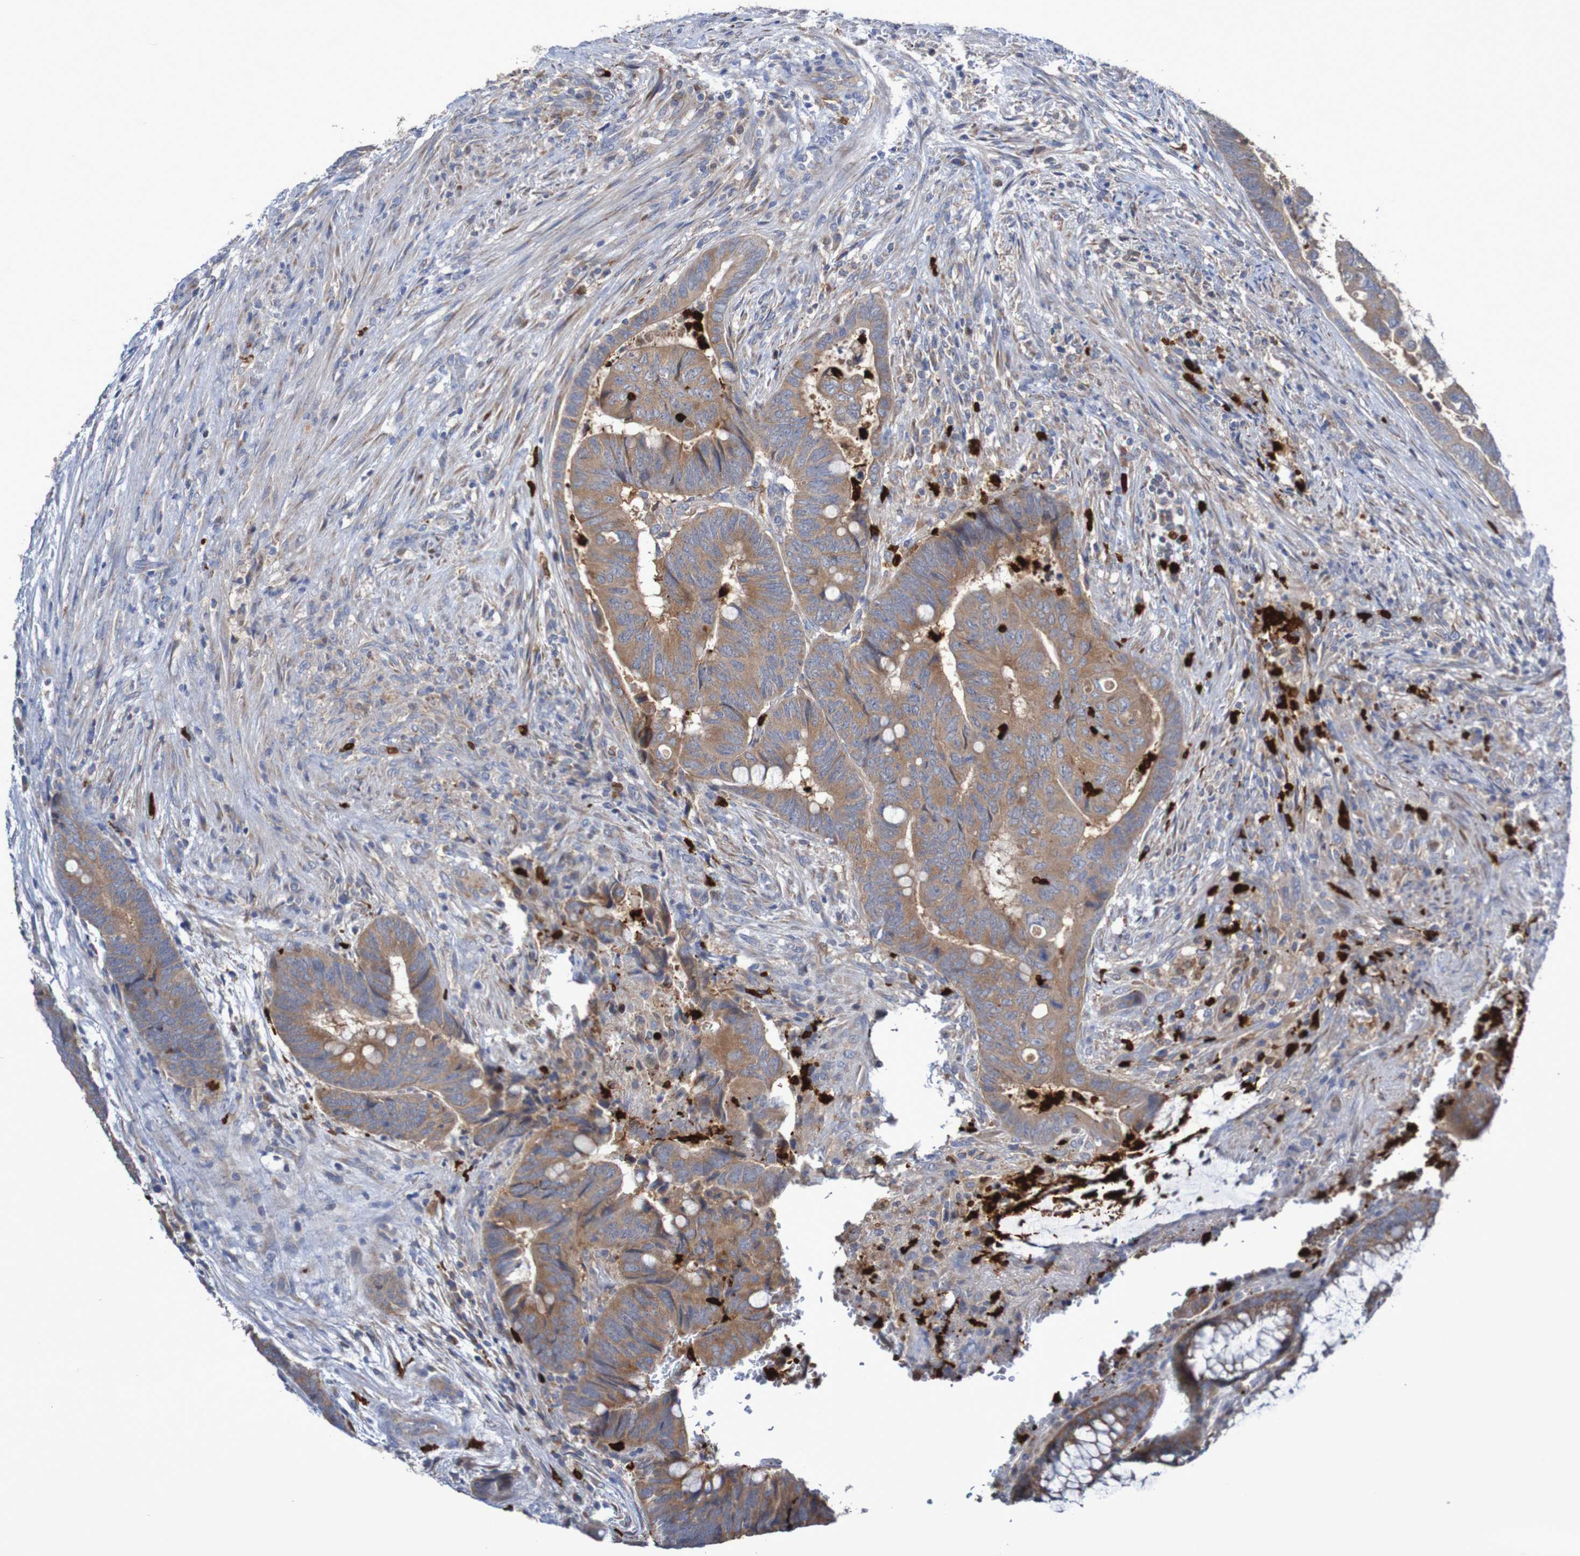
{"staining": {"intensity": "weak", "quantity": ">75%", "location": "cytoplasmic/membranous"}, "tissue": "colorectal cancer", "cell_type": "Tumor cells", "image_type": "cancer", "snomed": [{"axis": "morphology", "description": "Normal tissue, NOS"}, {"axis": "morphology", "description": "Adenocarcinoma, NOS"}, {"axis": "topography", "description": "Rectum"}, {"axis": "topography", "description": "Peripheral nerve tissue"}], "caption": "Adenocarcinoma (colorectal) stained with DAB immunohistochemistry (IHC) reveals low levels of weak cytoplasmic/membranous positivity in approximately >75% of tumor cells.", "gene": "PARP4", "patient": {"sex": "male", "age": 92}}